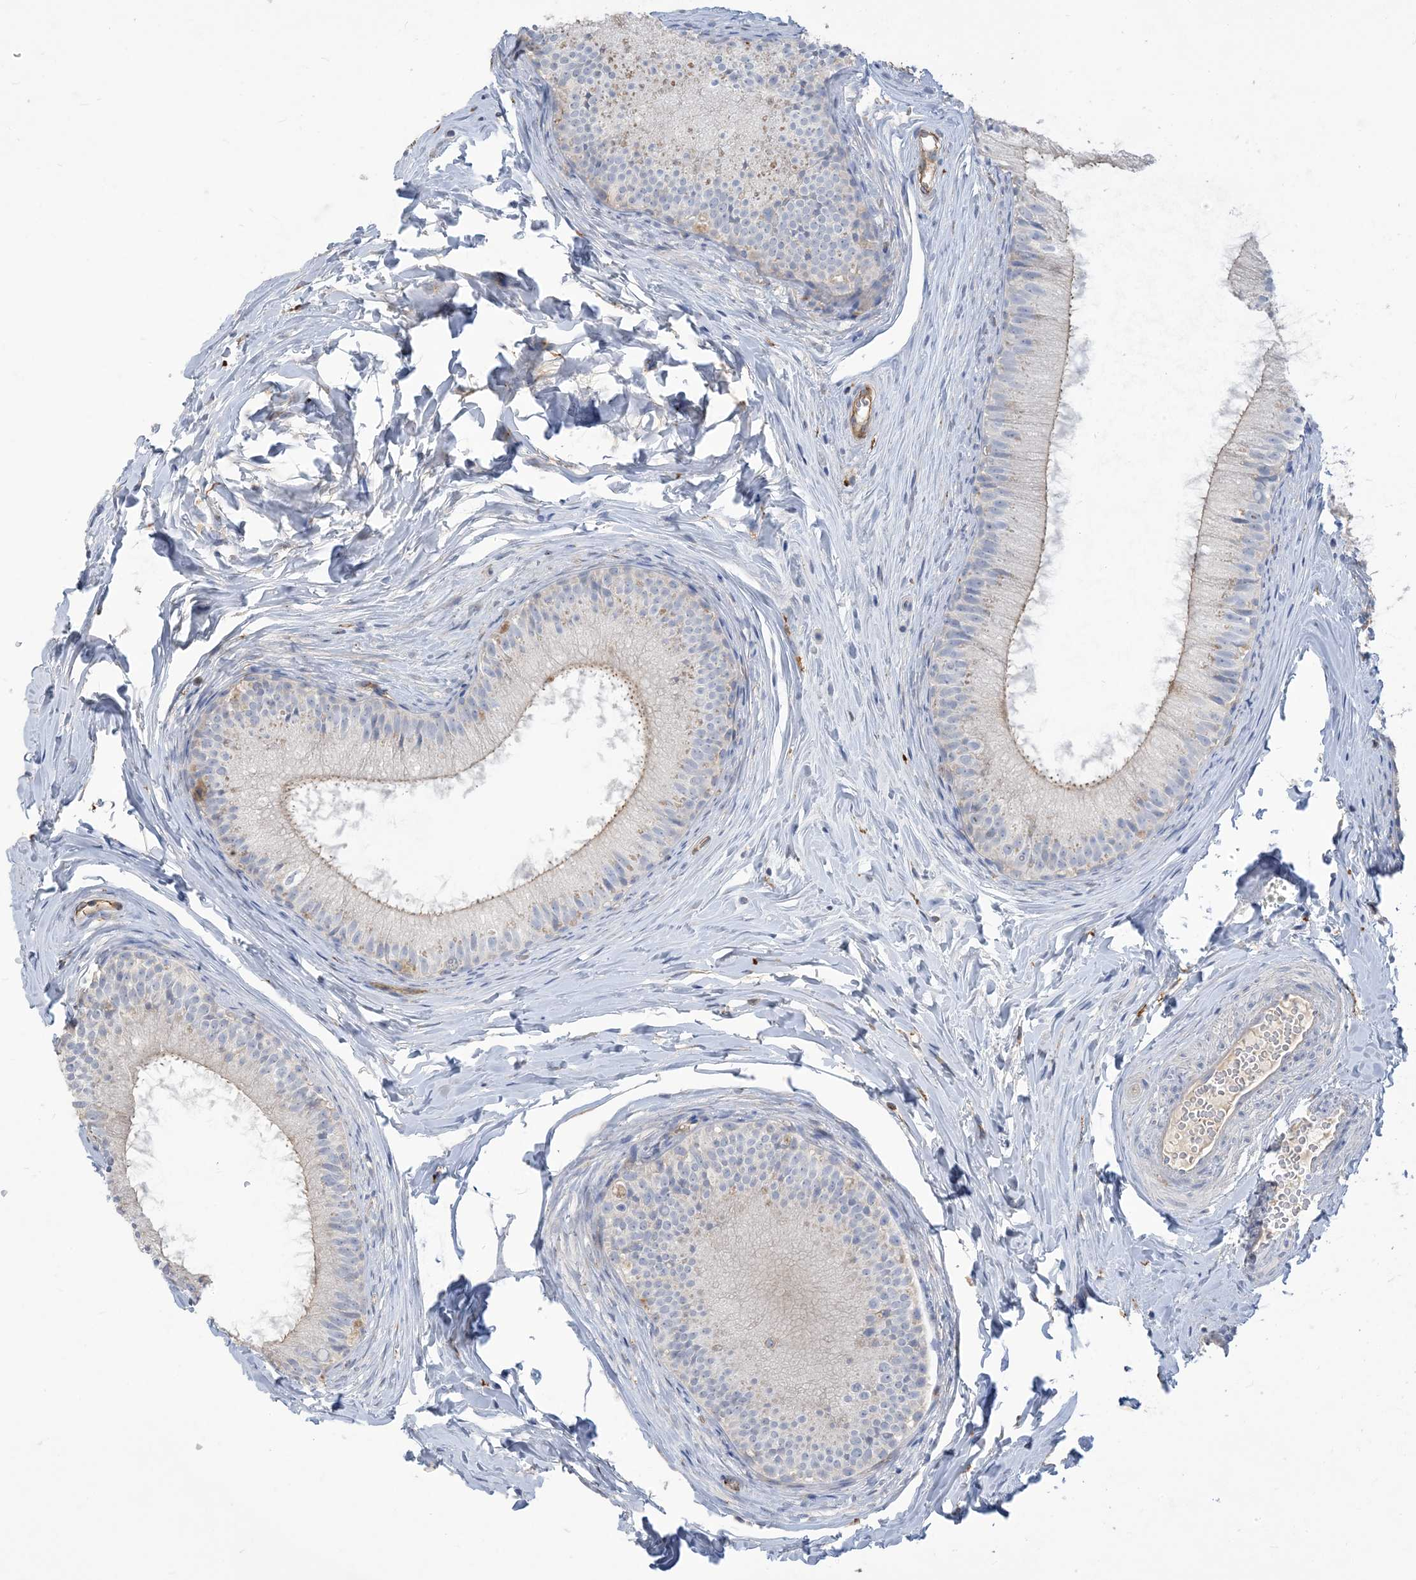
{"staining": {"intensity": "negative", "quantity": "none", "location": "none"}, "tissue": "epididymis", "cell_type": "Glandular cells", "image_type": "normal", "snomed": [{"axis": "morphology", "description": "Normal tissue, NOS"}, {"axis": "topography", "description": "Epididymis"}], "caption": "This is a photomicrograph of immunohistochemistry (IHC) staining of benign epididymis, which shows no expression in glandular cells.", "gene": "PEAR1", "patient": {"sex": "male", "age": 34}}